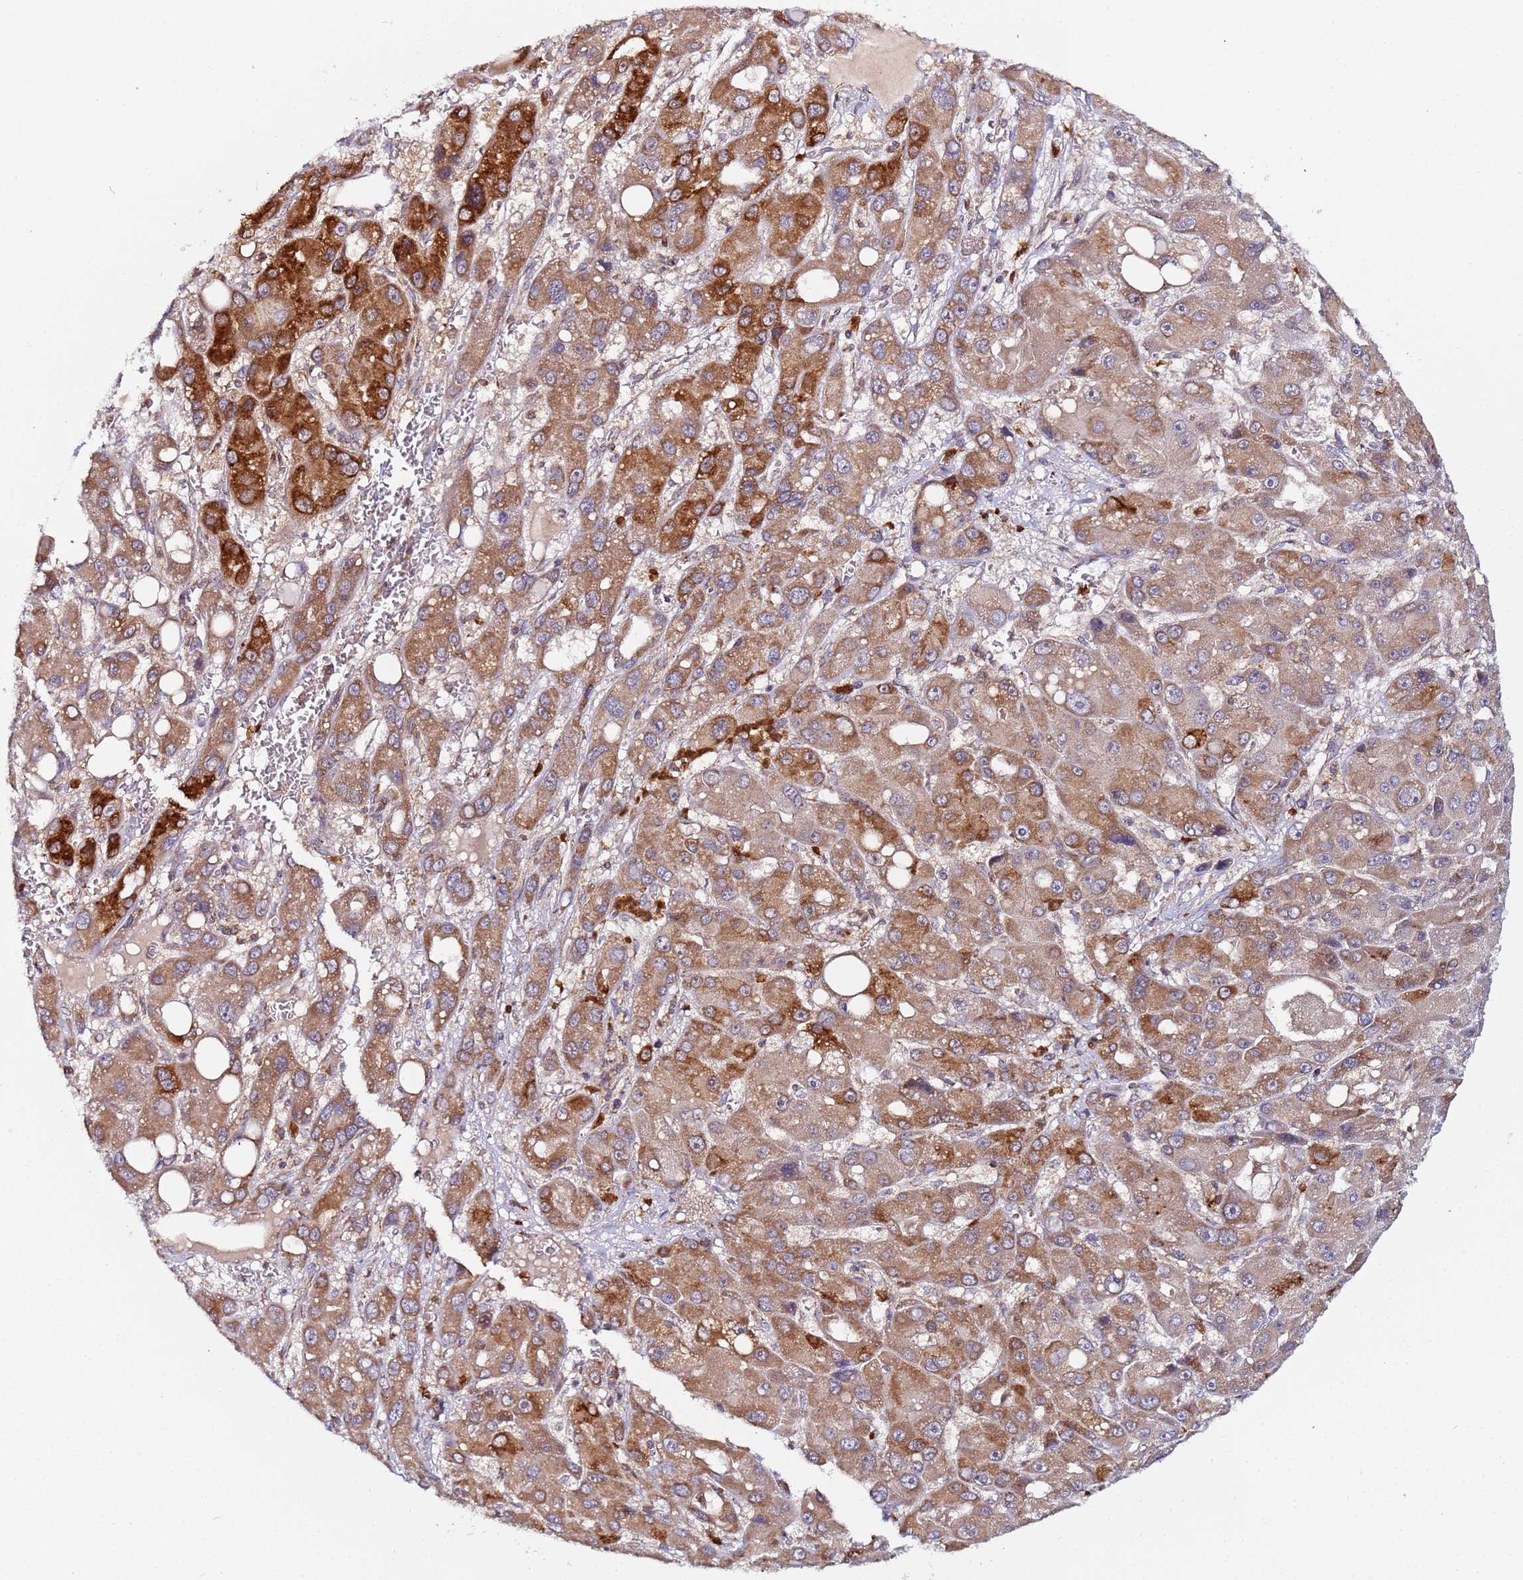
{"staining": {"intensity": "moderate", "quantity": ">75%", "location": "cytoplasmic/membranous"}, "tissue": "liver cancer", "cell_type": "Tumor cells", "image_type": "cancer", "snomed": [{"axis": "morphology", "description": "Carcinoma, Hepatocellular, NOS"}, {"axis": "topography", "description": "Liver"}], "caption": "Immunohistochemical staining of liver cancer shows moderate cytoplasmic/membranous protein staining in about >75% of tumor cells.", "gene": "CCDC127", "patient": {"sex": "male", "age": 55}}